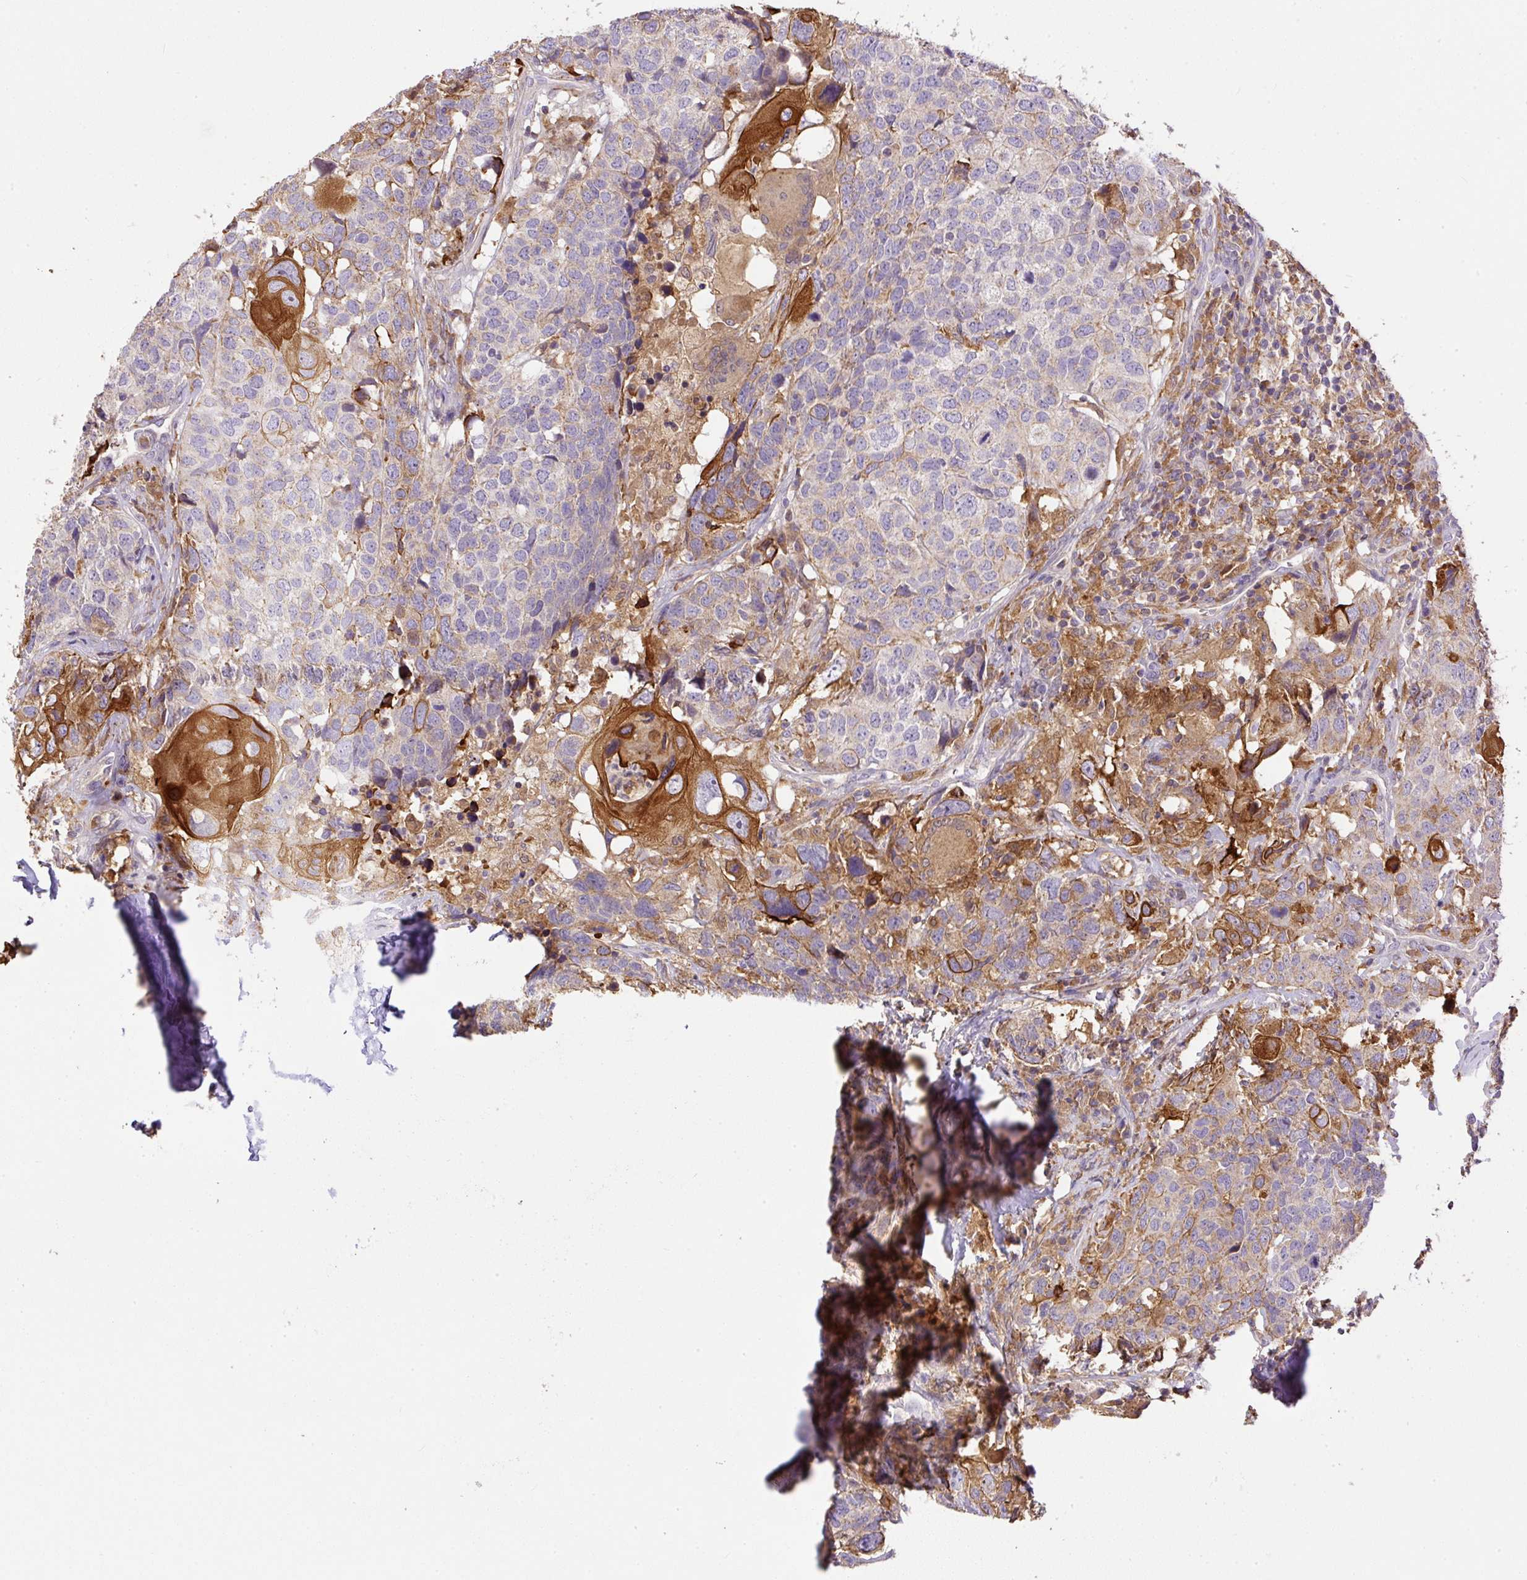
{"staining": {"intensity": "moderate", "quantity": "<25%", "location": "cytoplasmic/membranous"}, "tissue": "head and neck cancer", "cell_type": "Tumor cells", "image_type": "cancer", "snomed": [{"axis": "morphology", "description": "Normal tissue, NOS"}, {"axis": "morphology", "description": "Squamous cell carcinoma, NOS"}, {"axis": "topography", "description": "Skeletal muscle"}, {"axis": "topography", "description": "Vascular tissue"}, {"axis": "topography", "description": "Peripheral nerve tissue"}, {"axis": "topography", "description": "Head-Neck"}], "caption": "Human squamous cell carcinoma (head and neck) stained with a brown dye shows moderate cytoplasmic/membranous positive positivity in about <25% of tumor cells.", "gene": "DAPK1", "patient": {"sex": "male", "age": 66}}